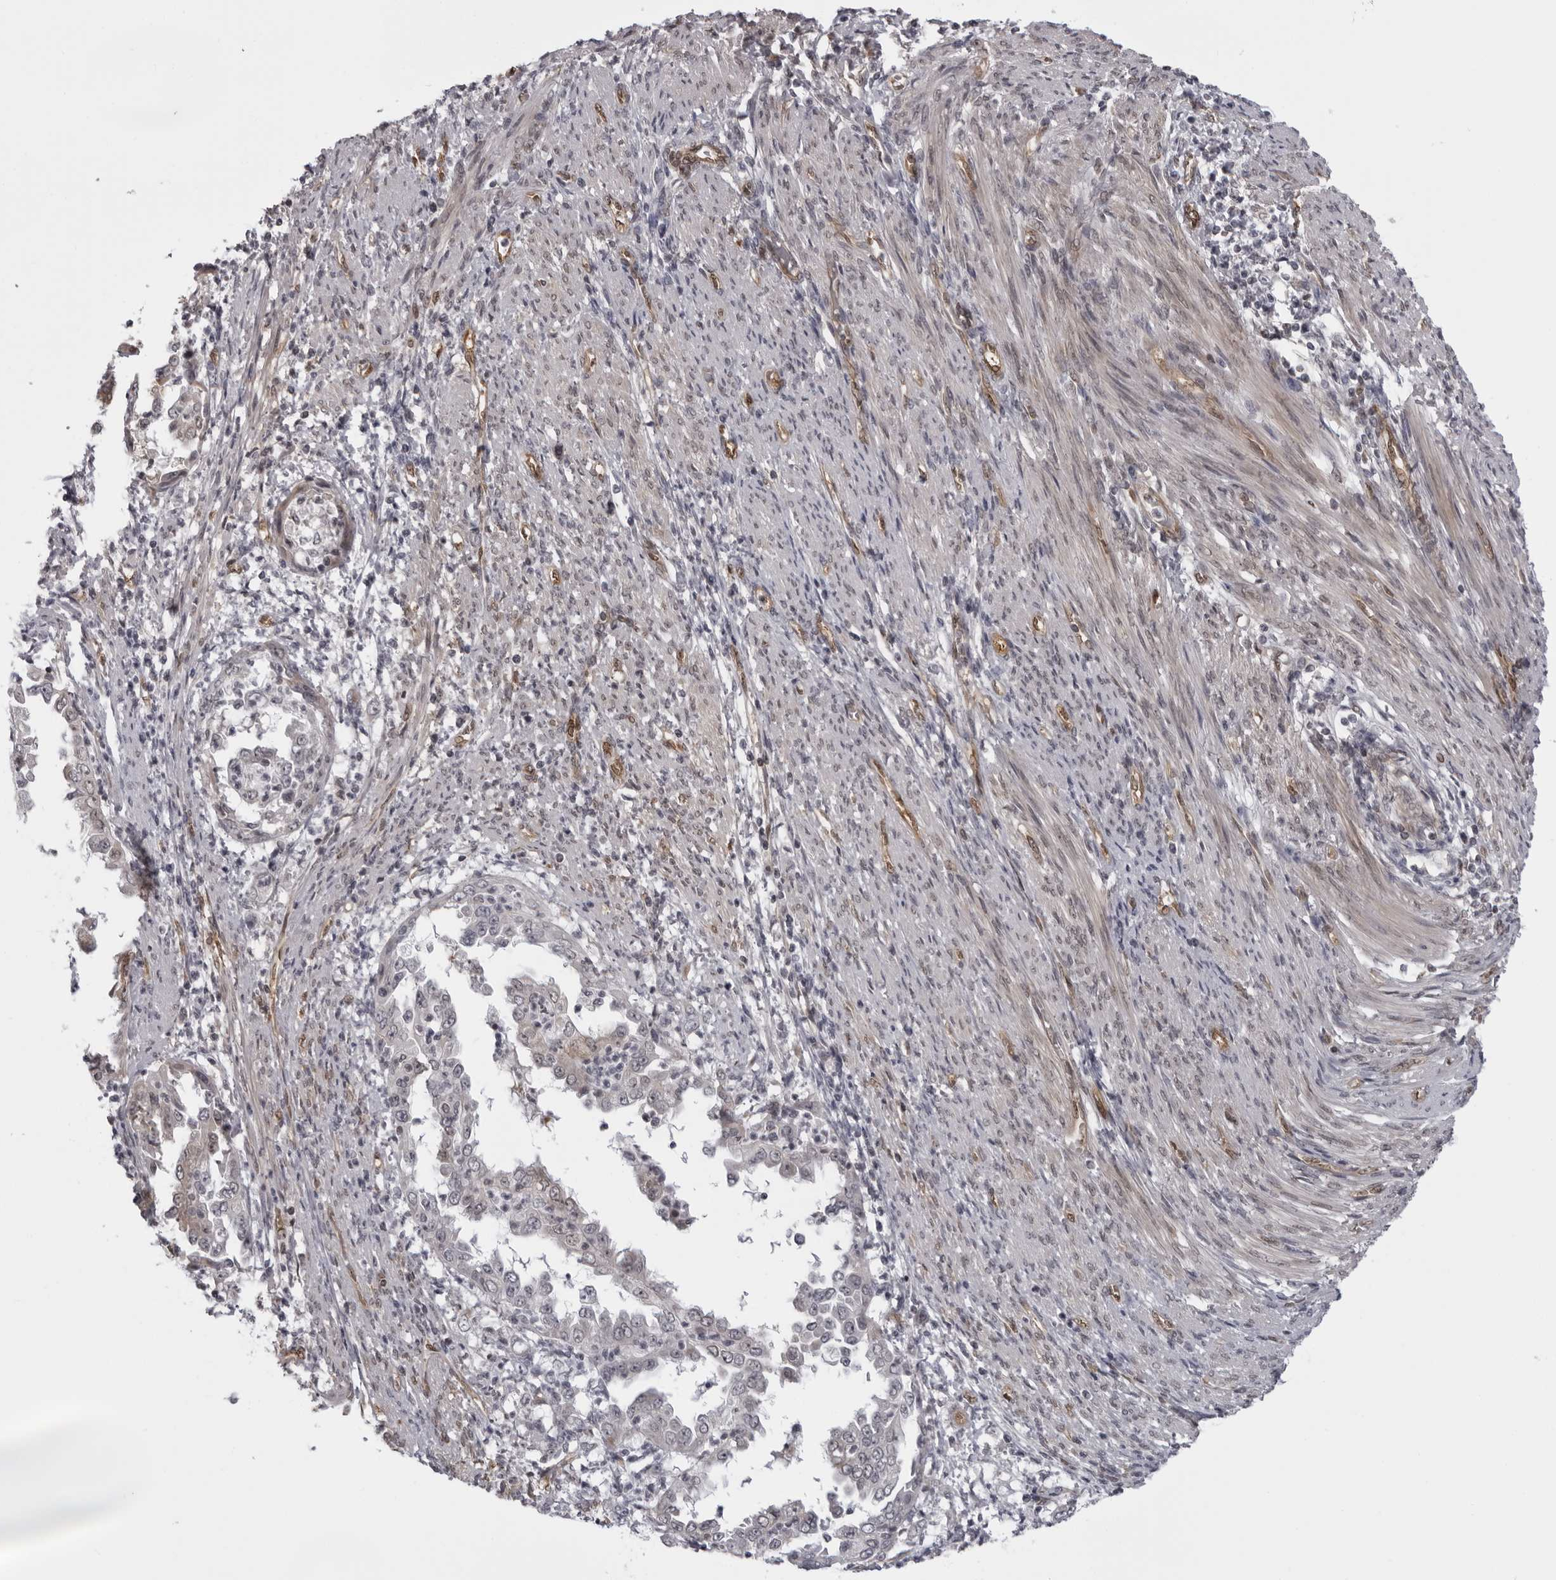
{"staining": {"intensity": "negative", "quantity": "none", "location": "none"}, "tissue": "endometrial cancer", "cell_type": "Tumor cells", "image_type": "cancer", "snomed": [{"axis": "morphology", "description": "Adenocarcinoma, NOS"}, {"axis": "topography", "description": "Endometrium"}], "caption": "Immunohistochemical staining of human adenocarcinoma (endometrial) reveals no significant expression in tumor cells.", "gene": "MAPK12", "patient": {"sex": "female", "age": 85}}